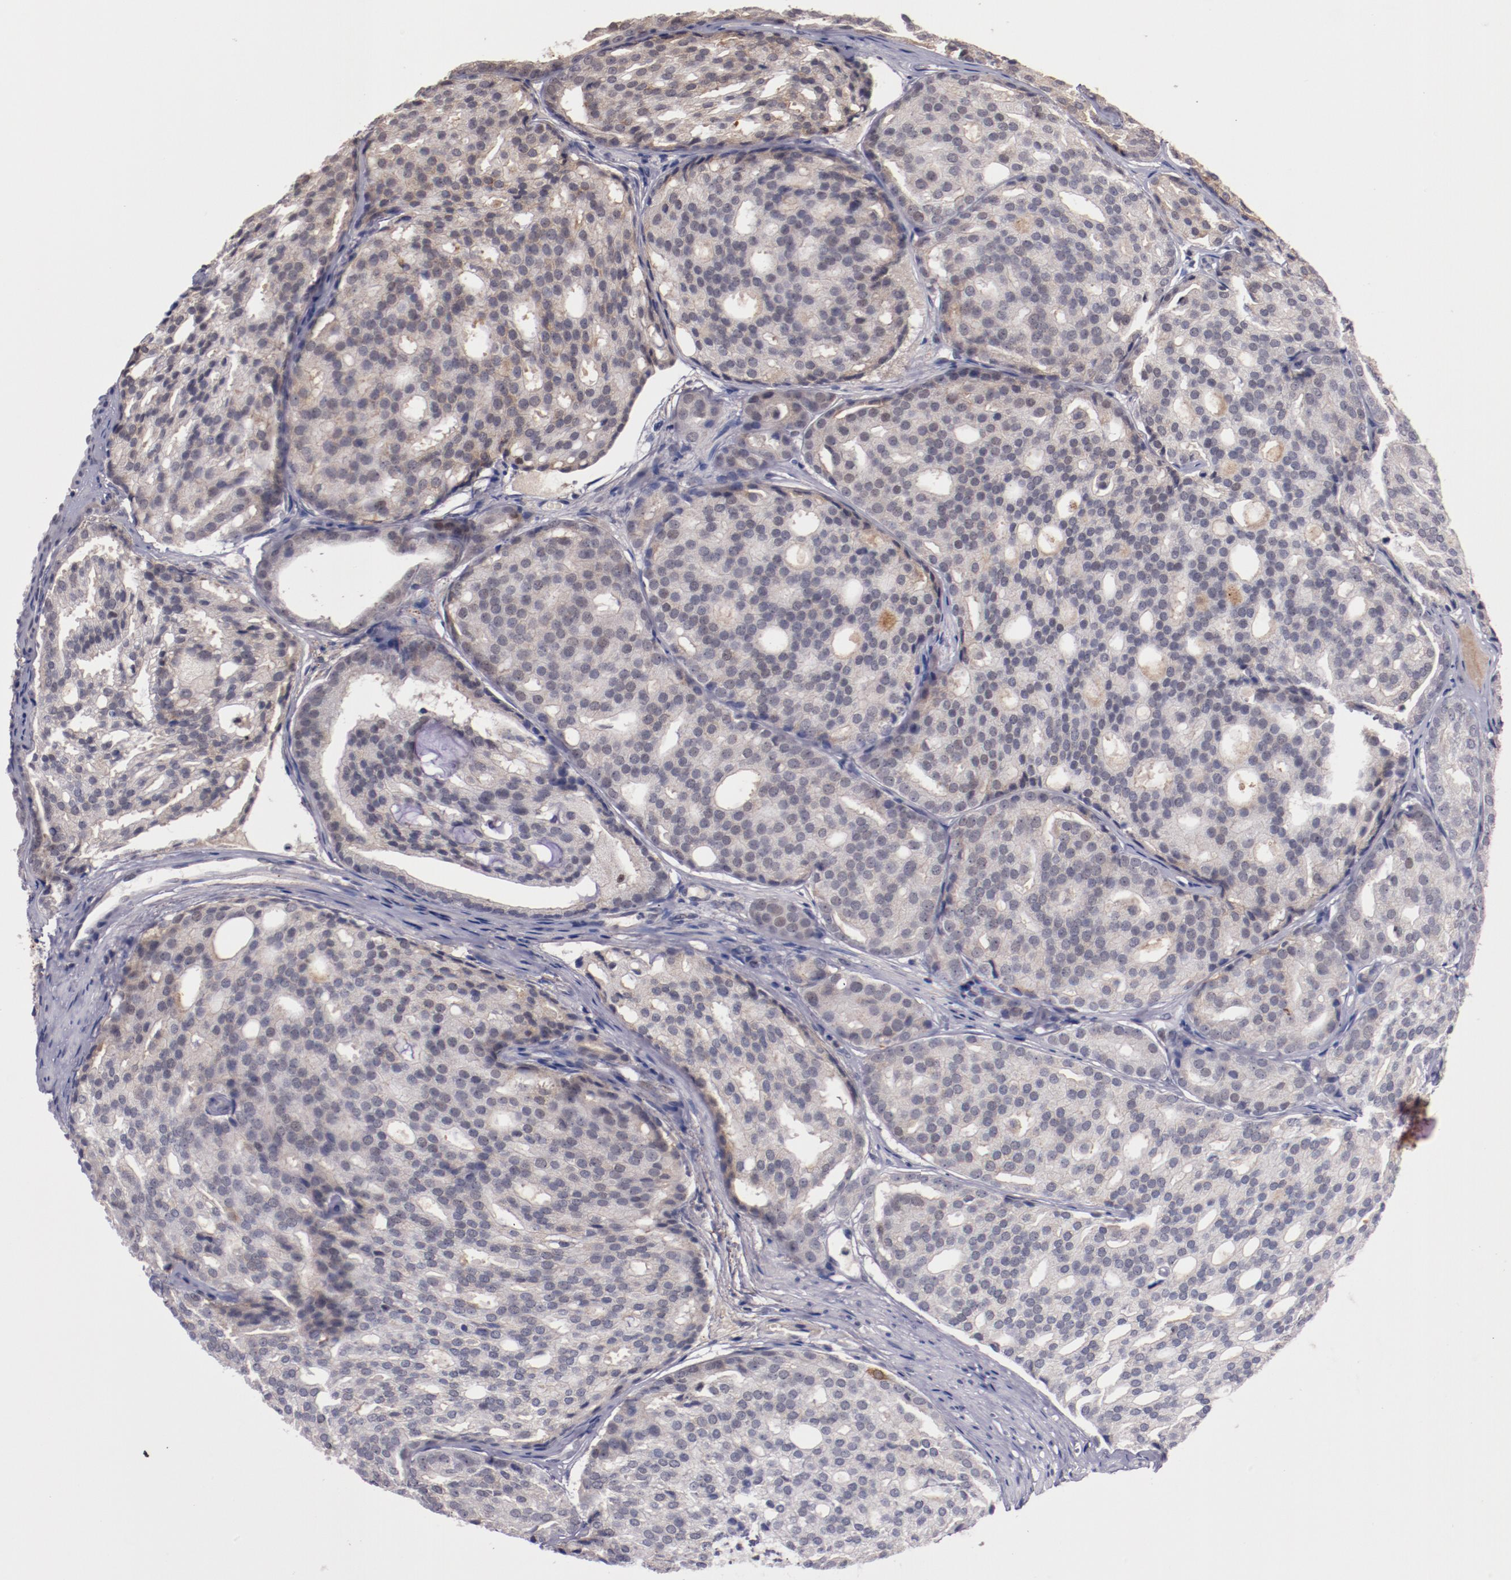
{"staining": {"intensity": "weak", "quantity": ">75%", "location": "cytoplasmic/membranous"}, "tissue": "prostate cancer", "cell_type": "Tumor cells", "image_type": "cancer", "snomed": [{"axis": "morphology", "description": "Adenocarcinoma, High grade"}, {"axis": "topography", "description": "Prostate"}], "caption": "Prostate cancer (high-grade adenocarcinoma) stained with DAB (3,3'-diaminobenzidine) immunohistochemistry (IHC) reveals low levels of weak cytoplasmic/membranous positivity in about >75% of tumor cells.", "gene": "SYP", "patient": {"sex": "male", "age": 64}}